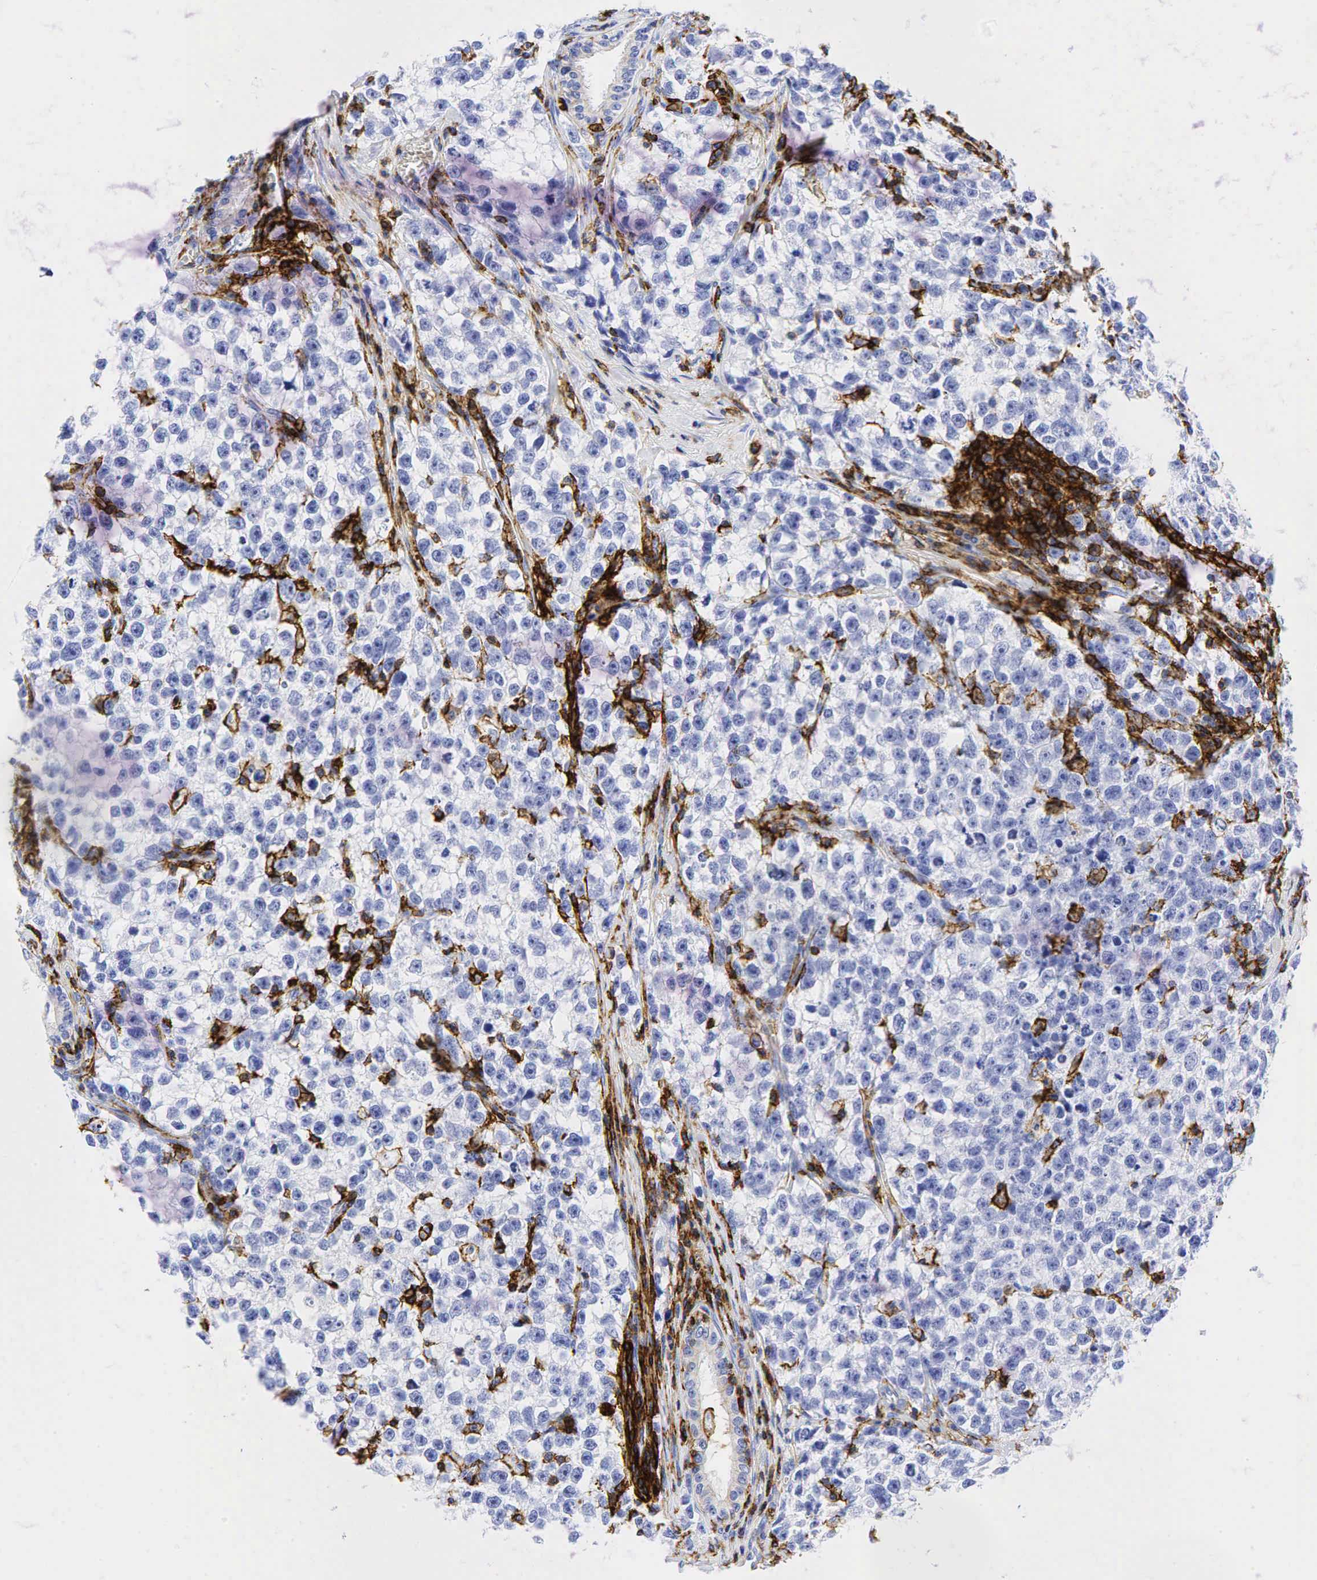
{"staining": {"intensity": "negative", "quantity": "none", "location": "none"}, "tissue": "testis cancer", "cell_type": "Tumor cells", "image_type": "cancer", "snomed": [{"axis": "morphology", "description": "Seminoma, NOS"}, {"axis": "morphology", "description": "Carcinoma, Embryonal, NOS"}, {"axis": "topography", "description": "Testis"}], "caption": "Testis cancer stained for a protein using immunohistochemistry (IHC) exhibits no positivity tumor cells.", "gene": "CD44", "patient": {"sex": "male", "age": 30}}